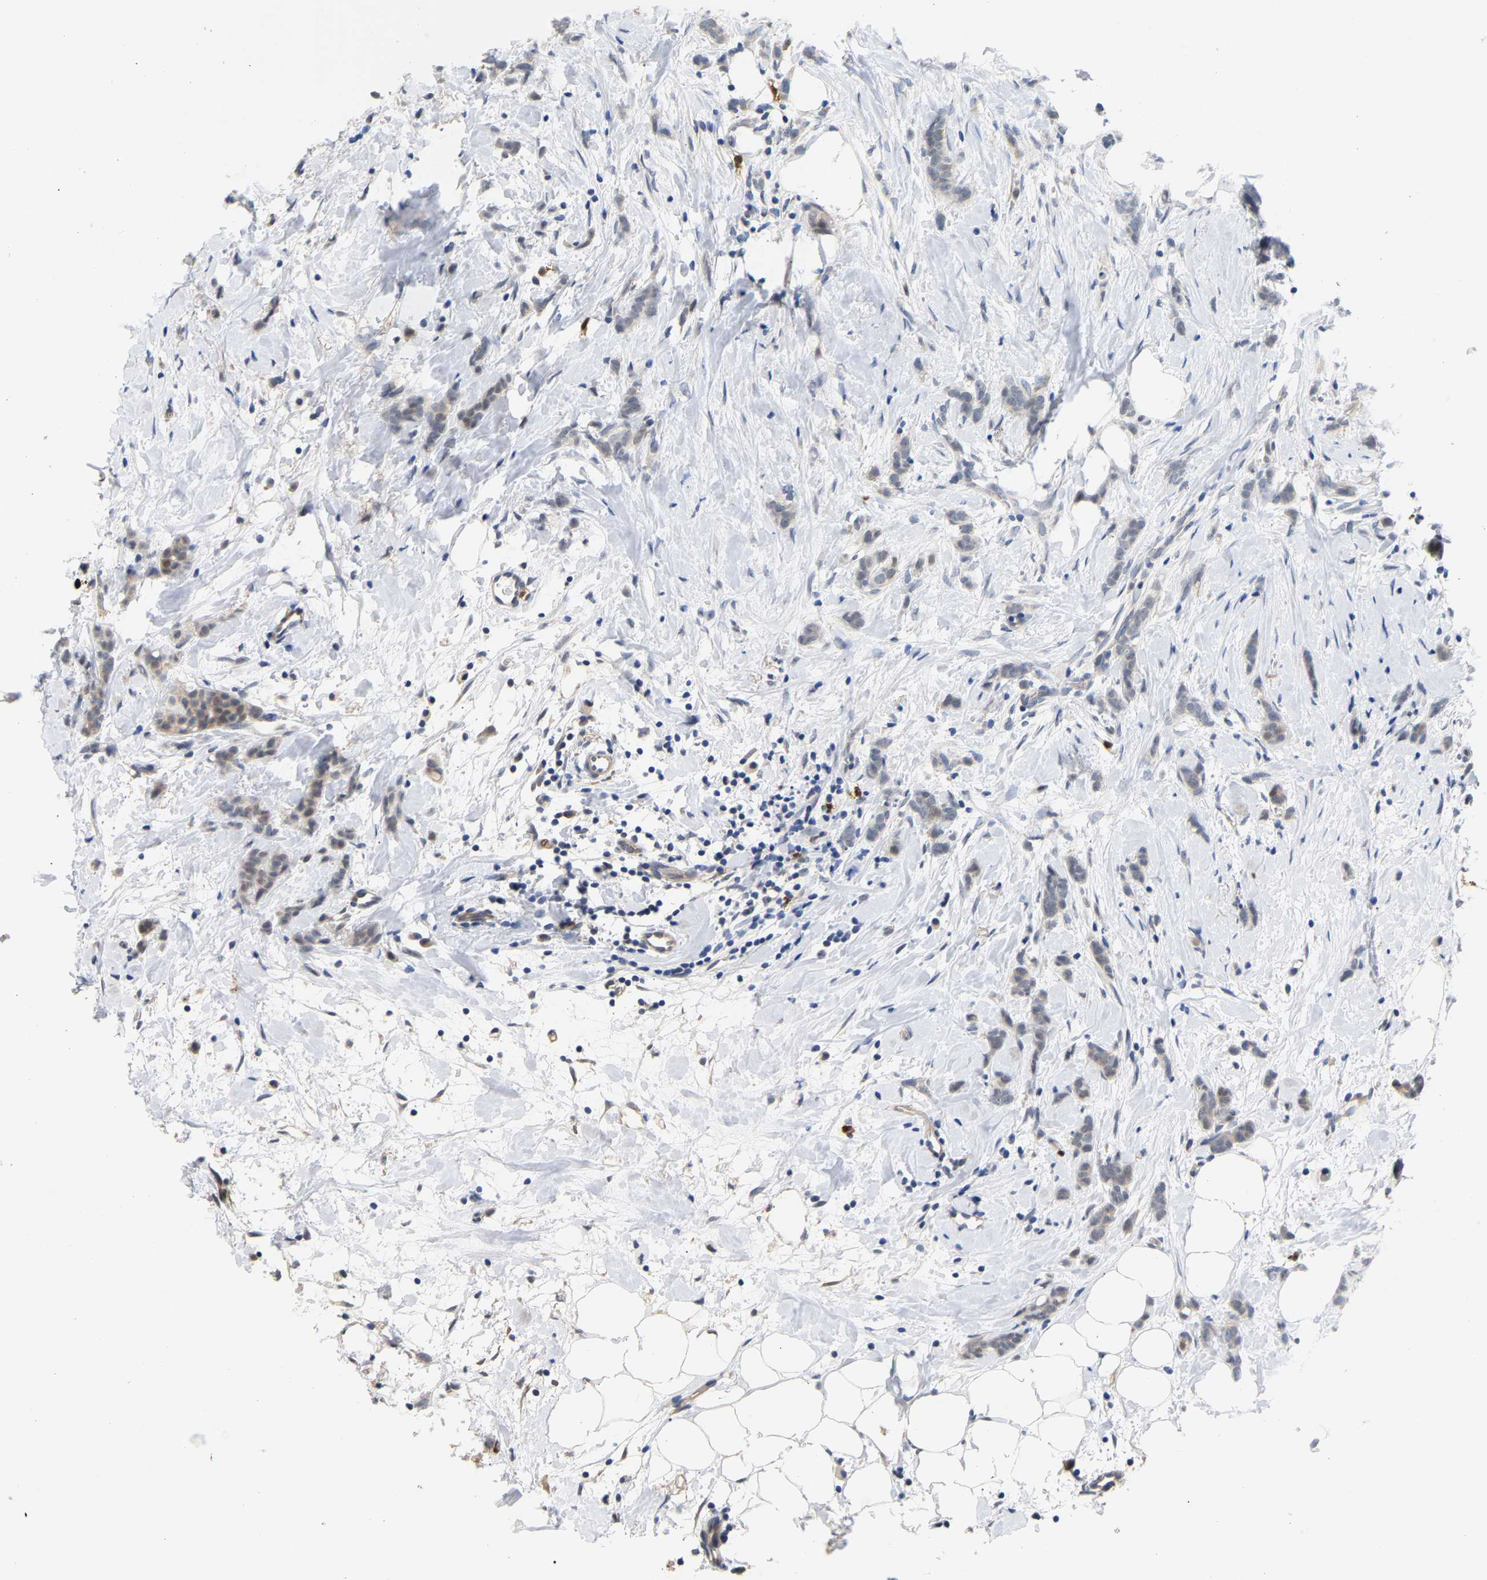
{"staining": {"intensity": "weak", "quantity": "25%-75%", "location": "cytoplasmic/membranous"}, "tissue": "breast cancer", "cell_type": "Tumor cells", "image_type": "cancer", "snomed": [{"axis": "morphology", "description": "Lobular carcinoma, in situ"}, {"axis": "morphology", "description": "Lobular carcinoma"}, {"axis": "topography", "description": "Breast"}], "caption": "Immunohistochemistry of breast lobular carcinoma shows low levels of weak cytoplasmic/membranous positivity in approximately 25%-75% of tumor cells.", "gene": "TDRD7", "patient": {"sex": "female", "age": 41}}